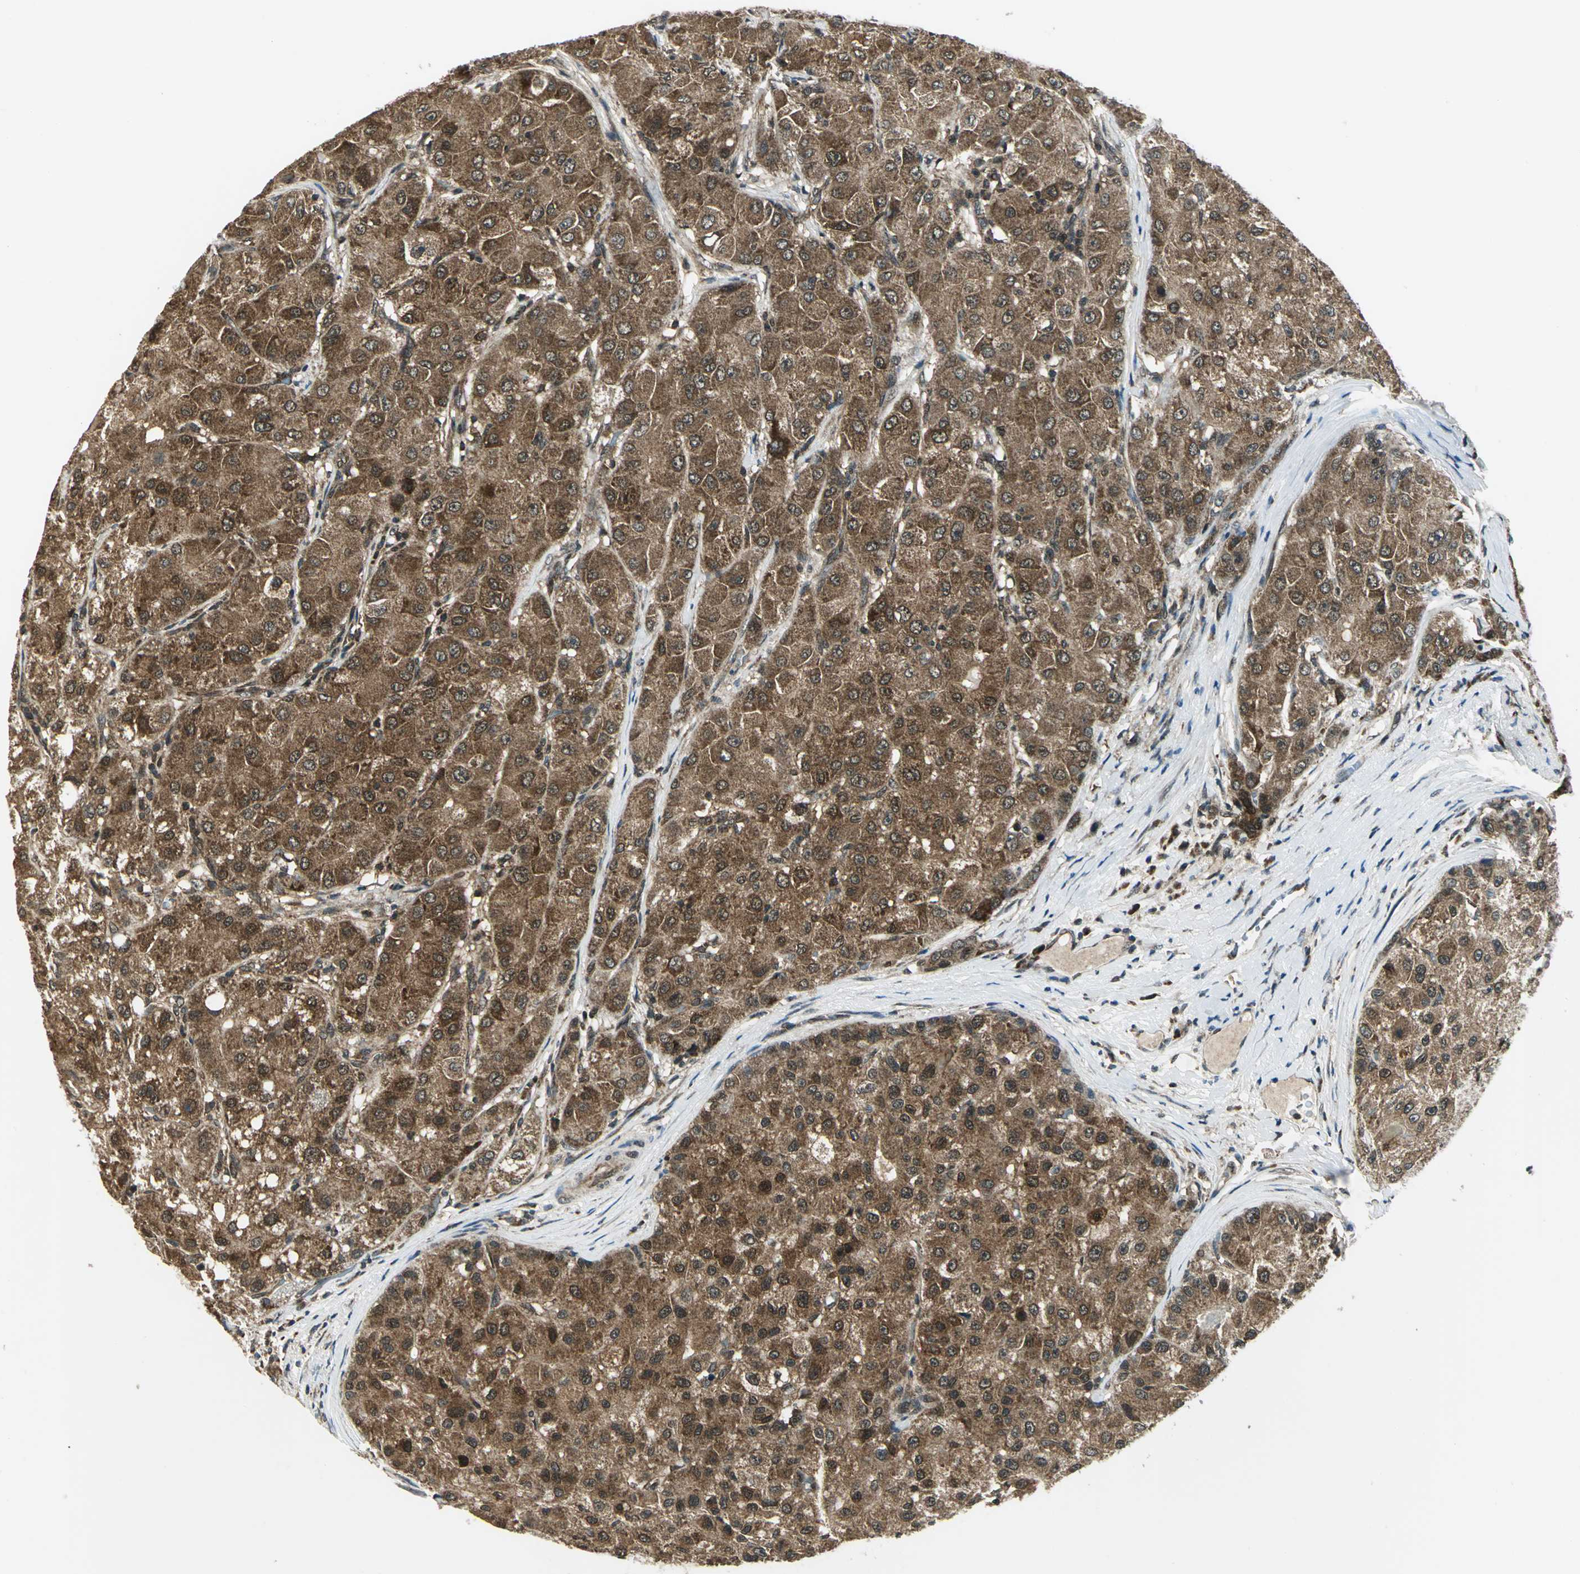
{"staining": {"intensity": "moderate", "quantity": ">75%", "location": "cytoplasmic/membranous"}, "tissue": "liver cancer", "cell_type": "Tumor cells", "image_type": "cancer", "snomed": [{"axis": "morphology", "description": "Carcinoma, Hepatocellular, NOS"}, {"axis": "topography", "description": "Liver"}], "caption": "The micrograph reveals immunohistochemical staining of liver cancer. There is moderate cytoplasmic/membranous positivity is seen in about >75% of tumor cells.", "gene": "NUDT2", "patient": {"sex": "male", "age": 80}}